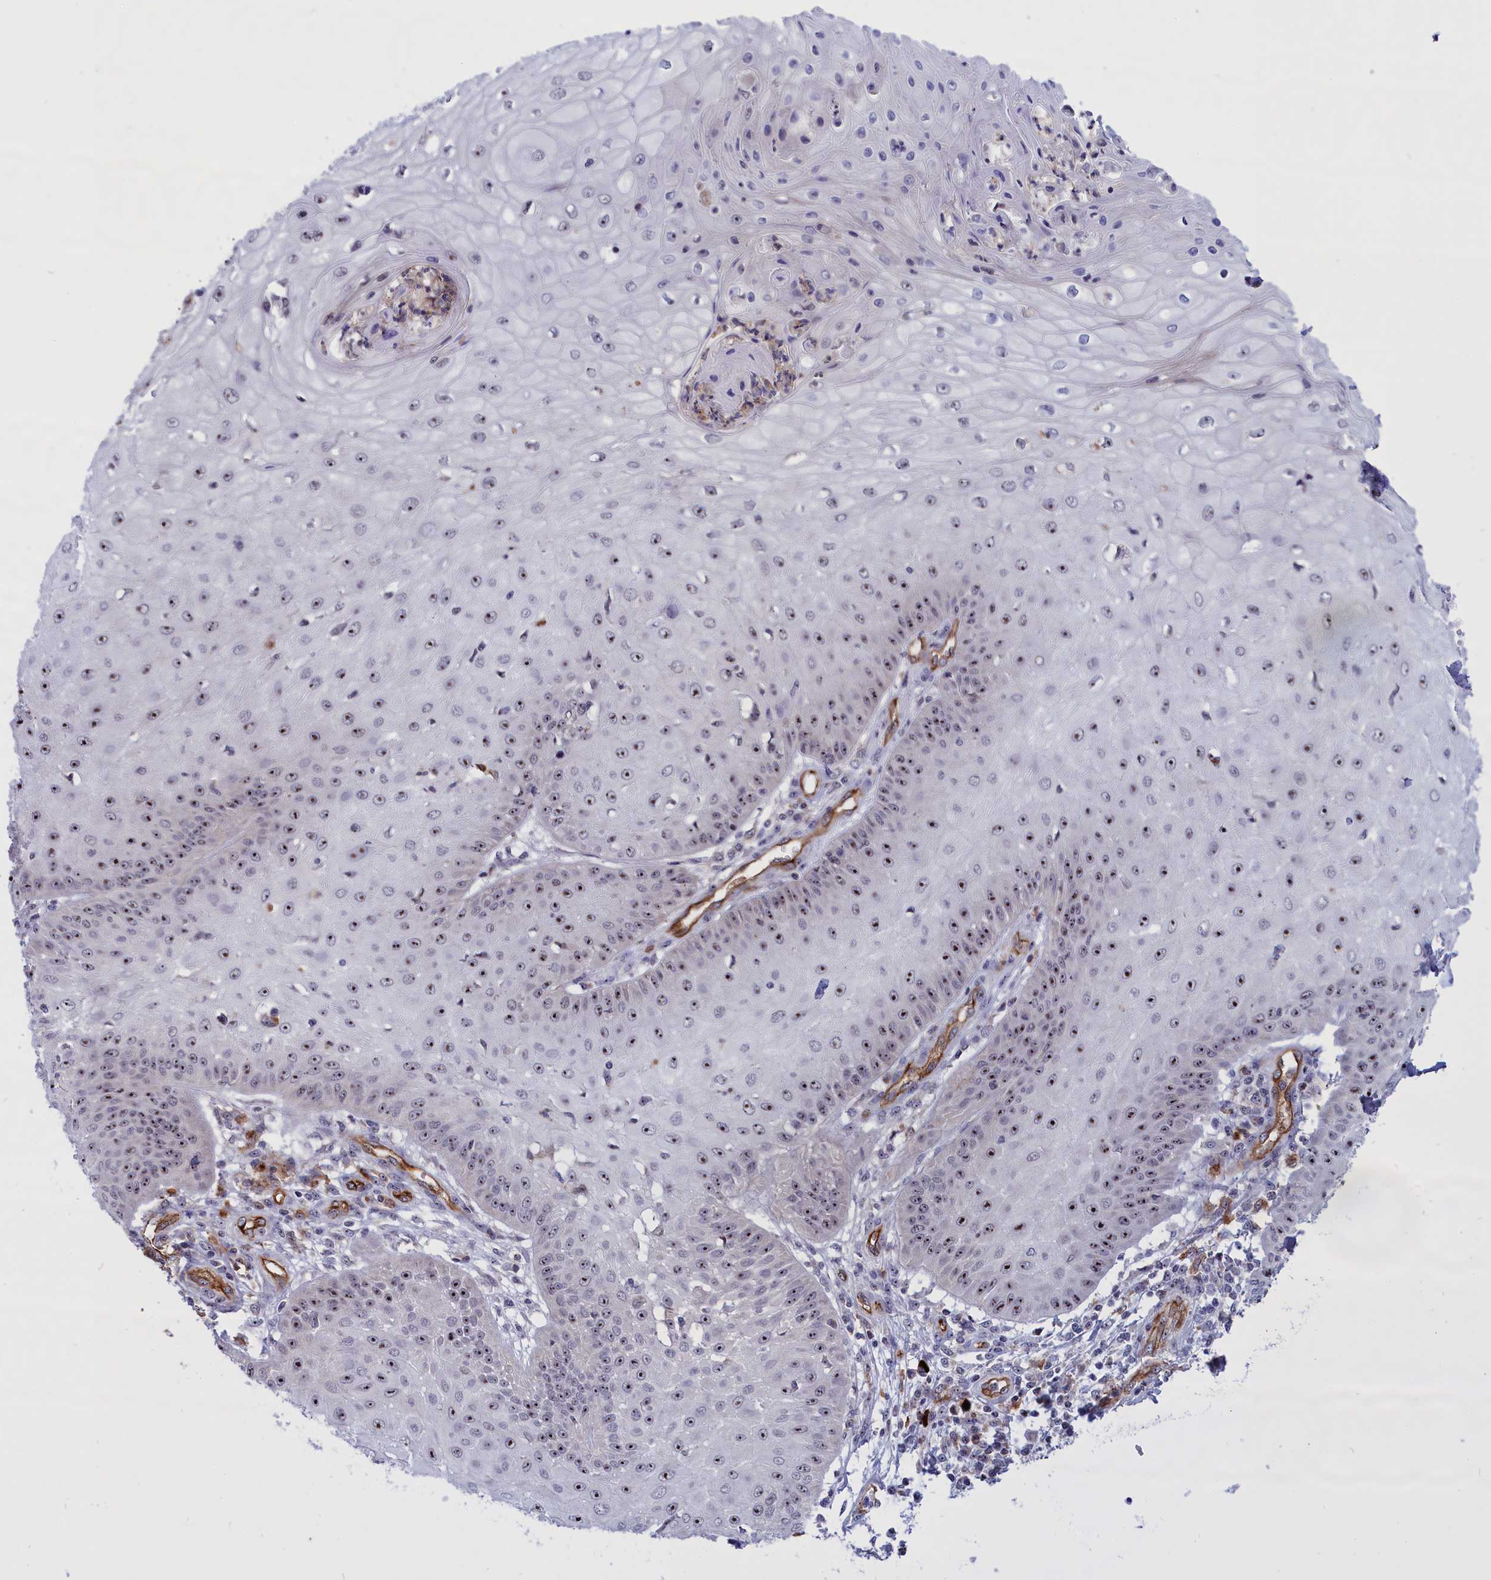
{"staining": {"intensity": "moderate", "quantity": ">75%", "location": "nuclear"}, "tissue": "skin cancer", "cell_type": "Tumor cells", "image_type": "cancer", "snomed": [{"axis": "morphology", "description": "Squamous cell carcinoma, NOS"}, {"axis": "topography", "description": "Skin"}], "caption": "A histopathology image of skin squamous cell carcinoma stained for a protein exhibits moderate nuclear brown staining in tumor cells. (DAB = brown stain, brightfield microscopy at high magnification).", "gene": "MPND", "patient": {"sex": "male", "age": 70}}